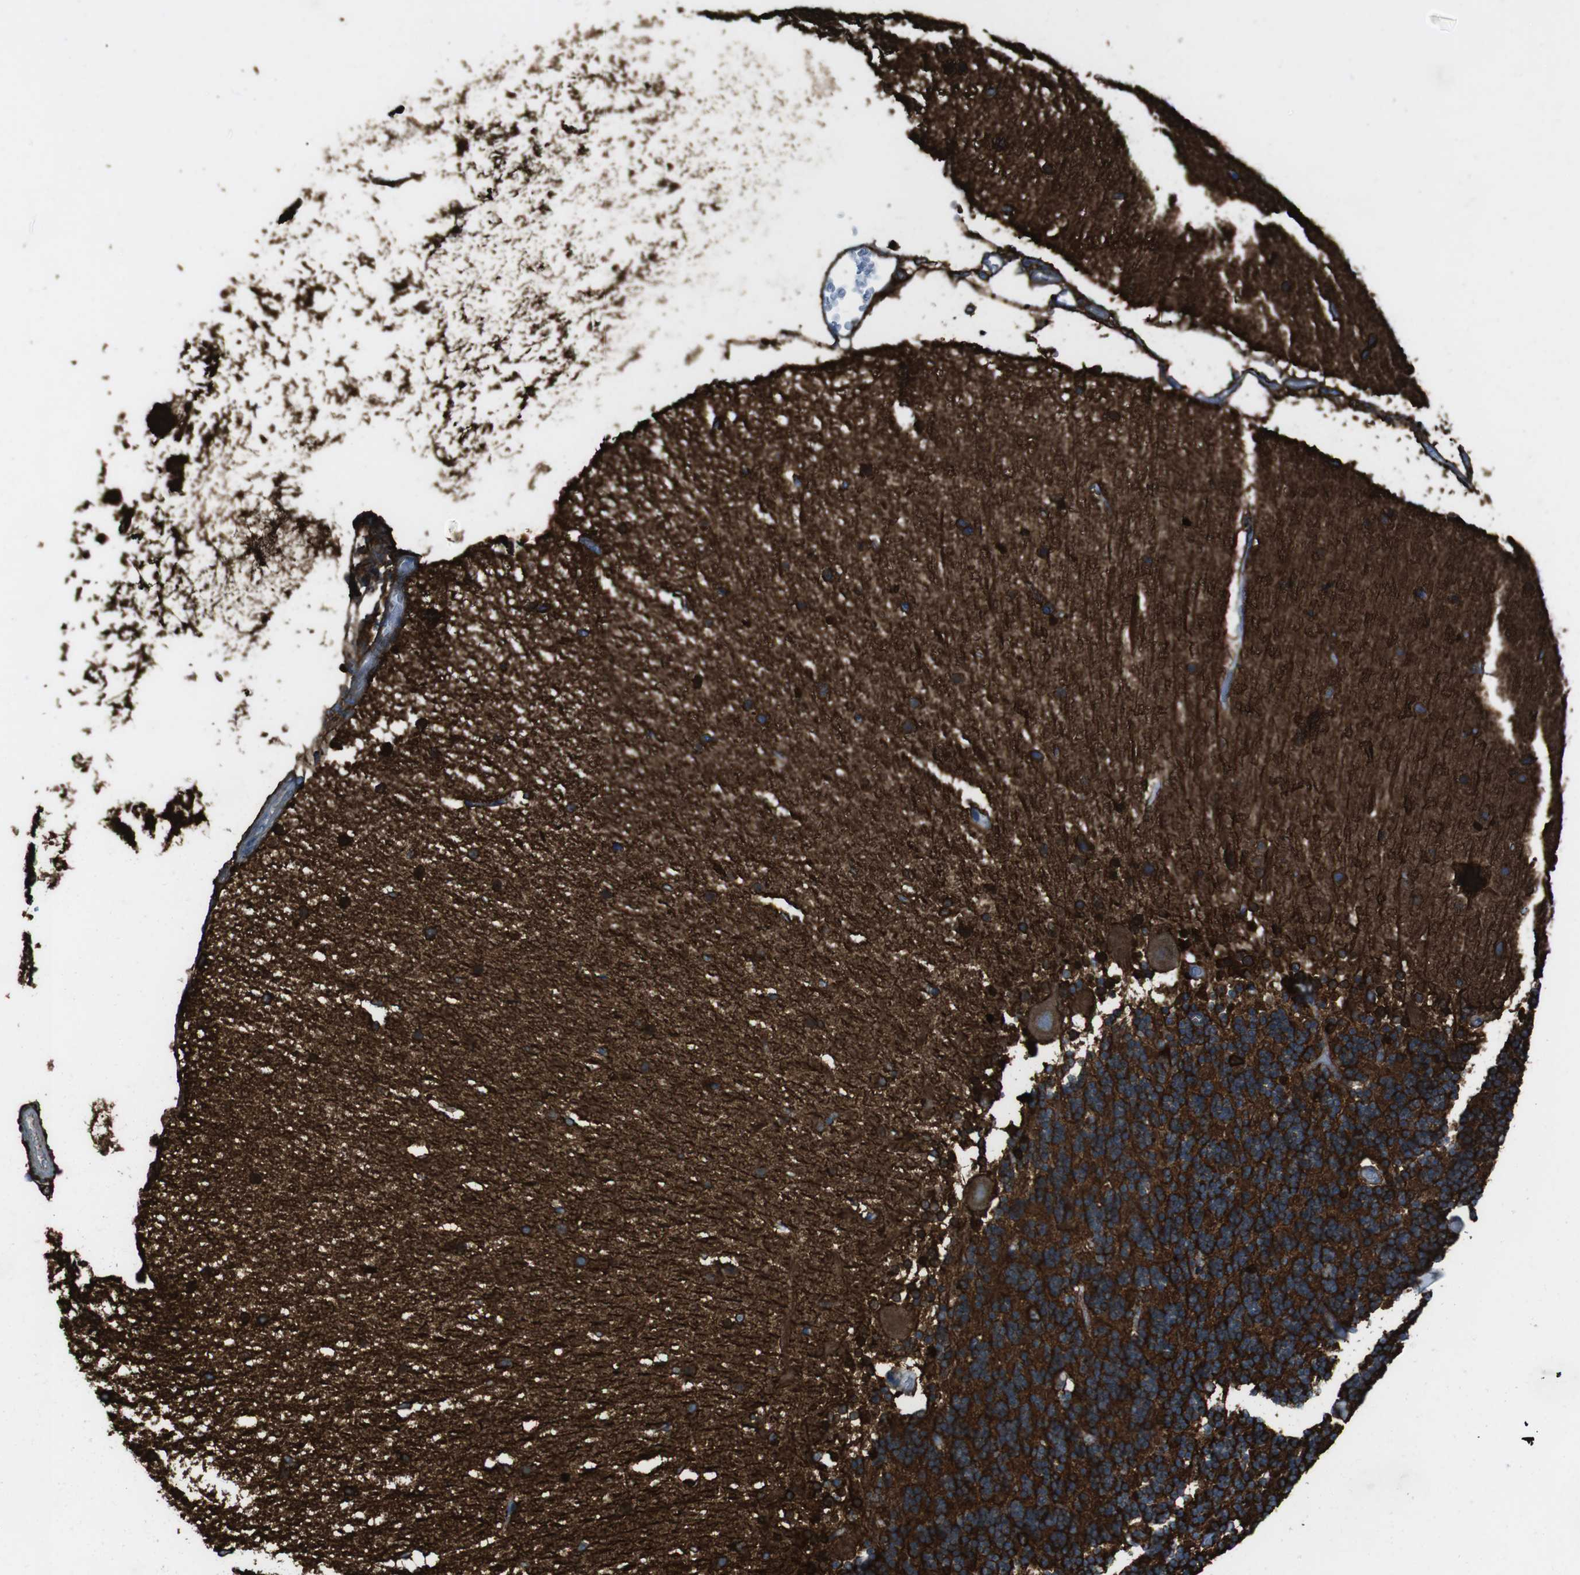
{"staining": {"intensity": "strong", "quantity": ">75%", "location": "cytoplasmic/membranous"}, "tissue": "cerebellum", "cell_type": "Cells in granular layer", "image_type": "normal", "snomed": [{"axis": "morphology", "description": "Normal tissue, NOS"}, {"axis": "topography", "description": "Cerebellum"}], "caption": "Immunohistochemical staining of normal cerebellum shows high levels of strong cytoplasmic/membranous positivity in approximately >75% of cells in granular layer. (DAB (3,3'-diaminobenzidine) = brown stain, brightfield microscopy at high magnification).", "gene": "TUBB2A", "patient": {"sex": "female", "age": 54}}